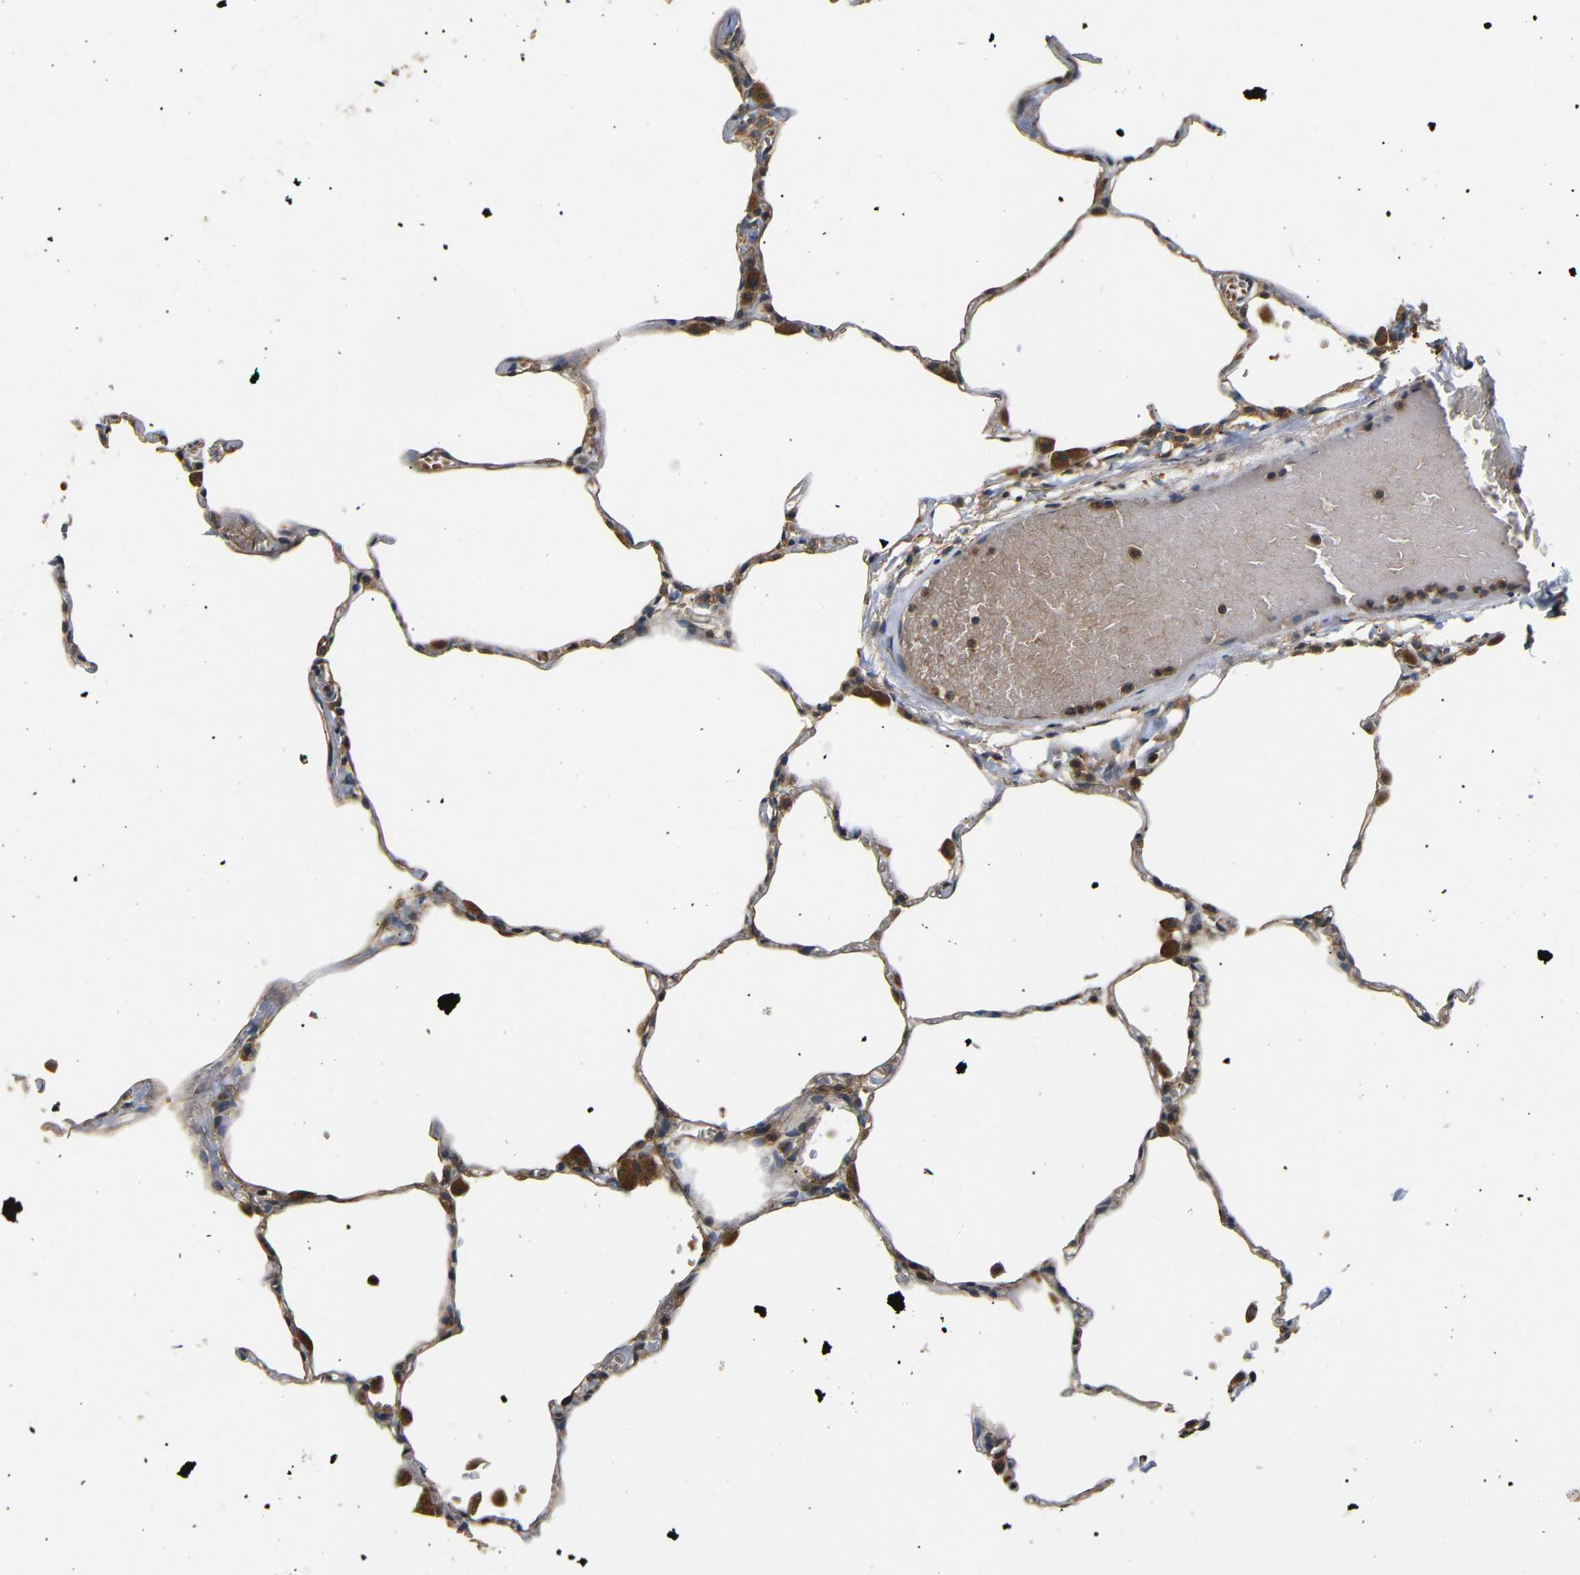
{"staining": {"intensity": "moderate", "quantity": "25%-75%", "location": "cytoplasmic/membranous"}, "tissue": "lung", "cell_type": "Alveolar cells", "image_type": "normal", "snomed": [{"axis": "morphology", "description": "Normal tissue, NOS"}, {"axis": "topography", "description": "Lung"}], "caption": "Moderate cytoplasmic/membranous staining is identified in approximately 25%-75% of alveolar cells in benign lung.", "gene": "DDR1", "patient": {"sex": "female", "age": 49}}